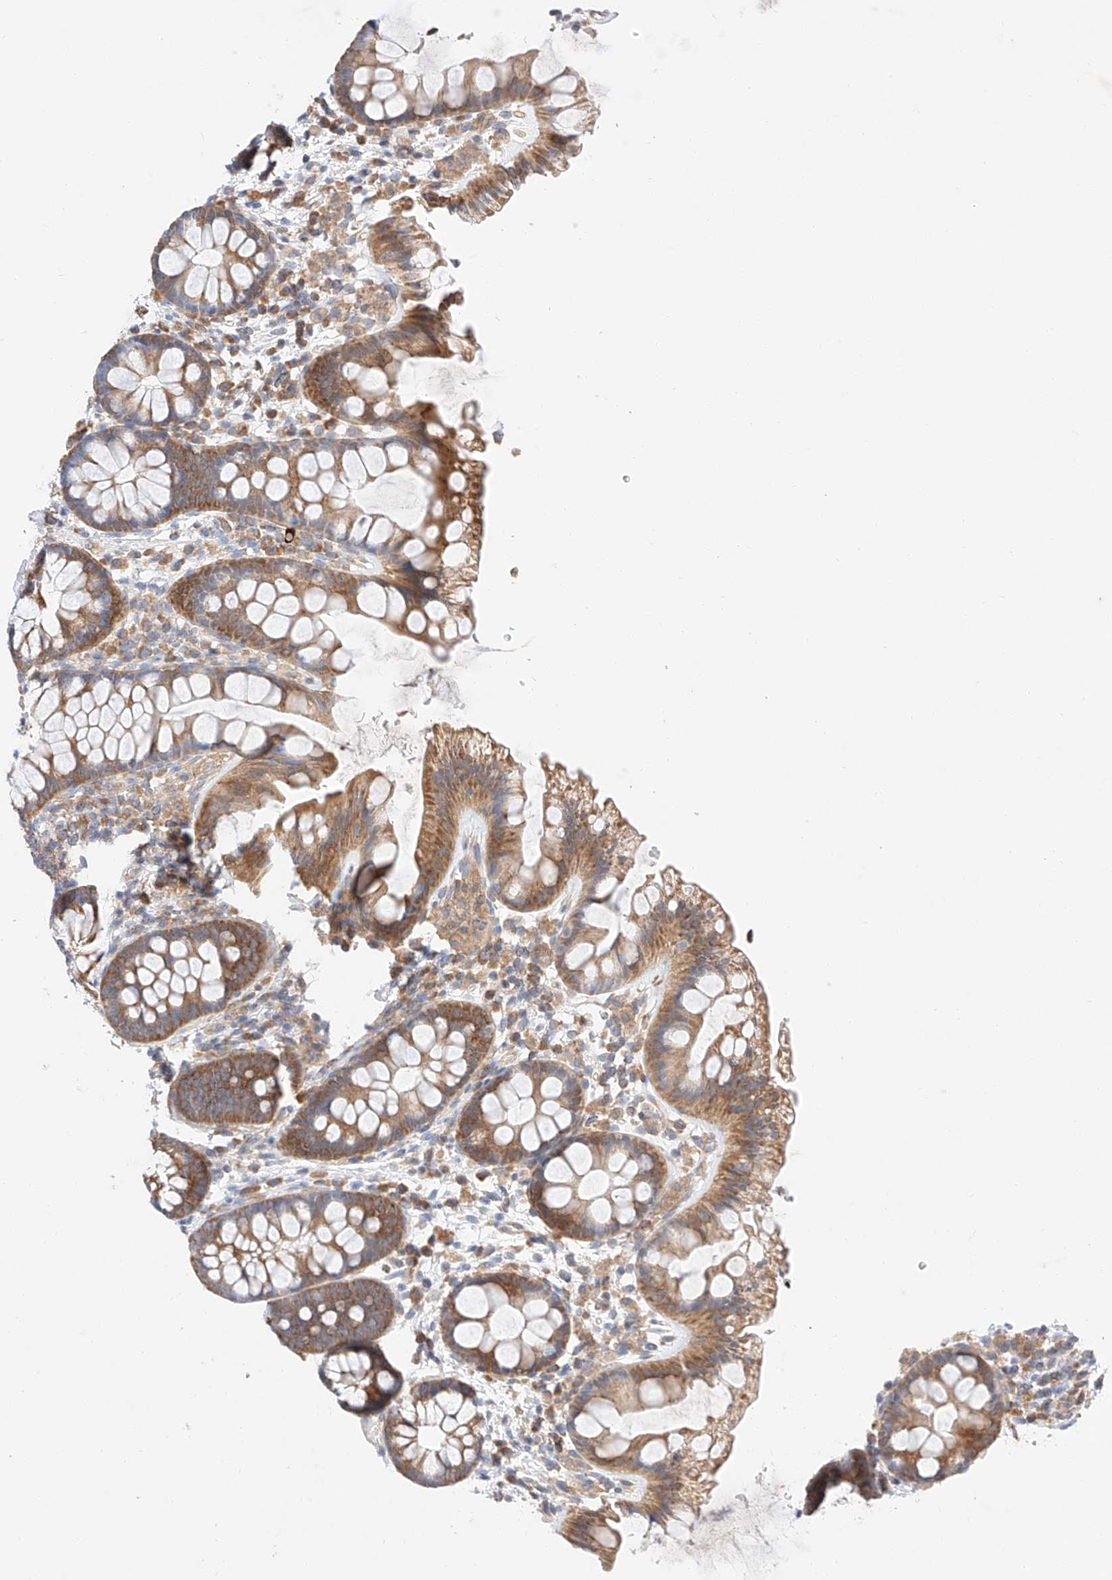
{"staining": {"intensity": "moderate", "quantity": ">75%", "location": "cytoplasmic/membranous"}, "tissue": "colon", "cell_type": "Endothelial cells", "image_type": "normal", "snomed": [{"axis": "morphology", "description": "Normal tissue, NOS"}, {"axis": "topography", "description": "Colon"}], "caption": "Immunohistochemical staining of benign human colon displays >75% levels of moderate cytoplasmic/membranous protein positivity in approximately >75% of endothelial cells. (DAB IHC, brown staining for protein, blue staining for nuclei).", "gene": "C6orf118", "patient": {"sex": "female", "age": 62}}